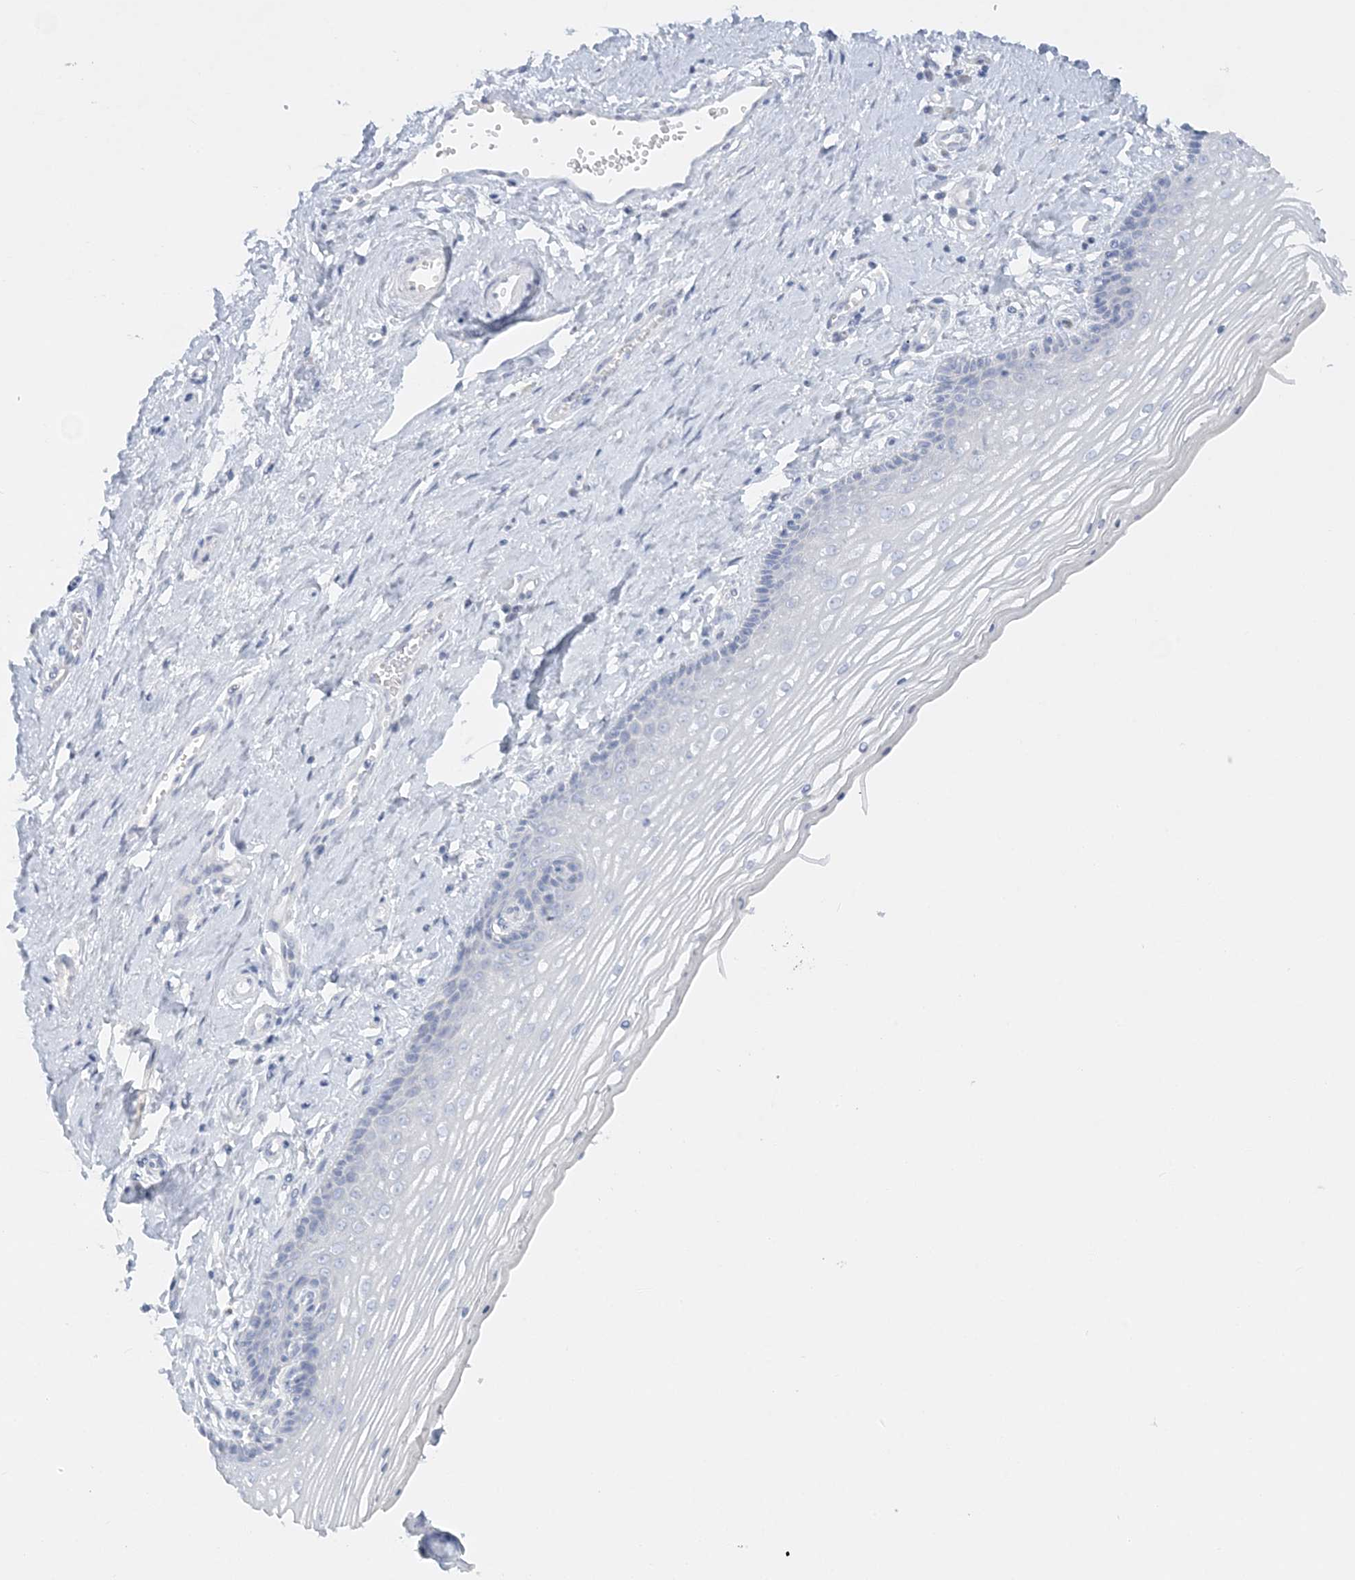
{"staining": {"intensity": "negative", "quantity": "none", "location": "none"}, "tissue": "vagina", "cell_type": "Squamous epithelial cells", "image_type": "normal", "snomed": [{"axis": "morphology", "description": "Normal tissue, NOS"}, {"axis": "topography", "description": "Vagina"}], "caption": "Squamous epithelial cells show no significant protein positivity in benign vagina. (Brightfield microscopy of DAB (3,3'-diaminobenzidine) immunohistochemistry (IHC) at high magnification).", "gene": "ENSG00000288637", "patient": {"sex": "female", "age": 46}}